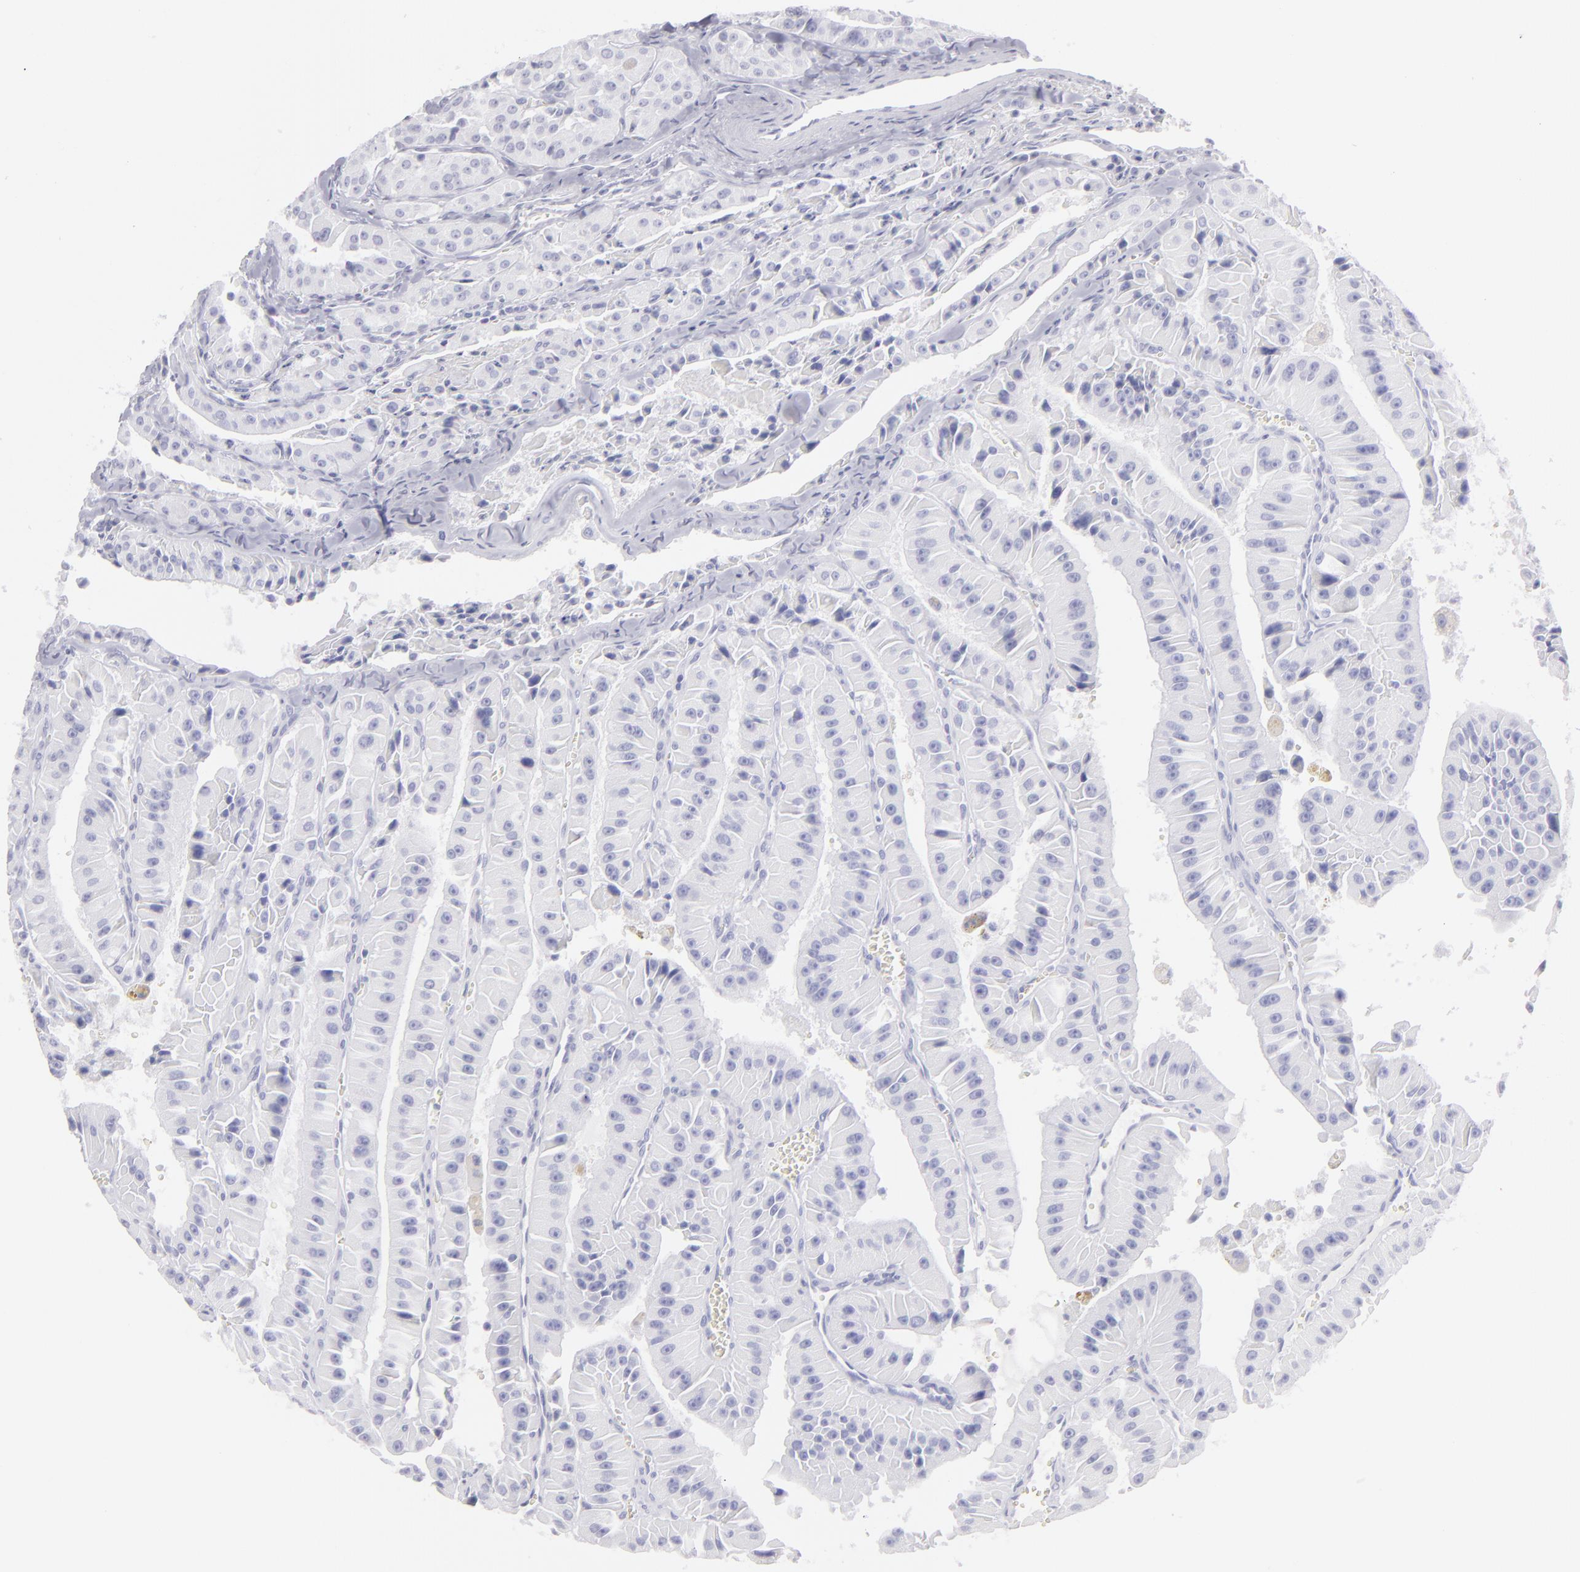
{"staining": {"intensity": "negative", "quantity": "none", "location": "none"}, "tissue": "thyroid cancer", "cell_type": "Tumor cells", "image_type": "cancer", "snomed": [{"axis": "morphology", "description": "Carcinoma, NOS"}, {"axis": "topography", "description": "Thyroid gland"}], "caption": "A high-resolution image shows IHC staining of thyroid carcinoma, which displays no significant expression in tumor cells.", "gene": "FLG", "patient": {"sex": "male", "age": 76}}